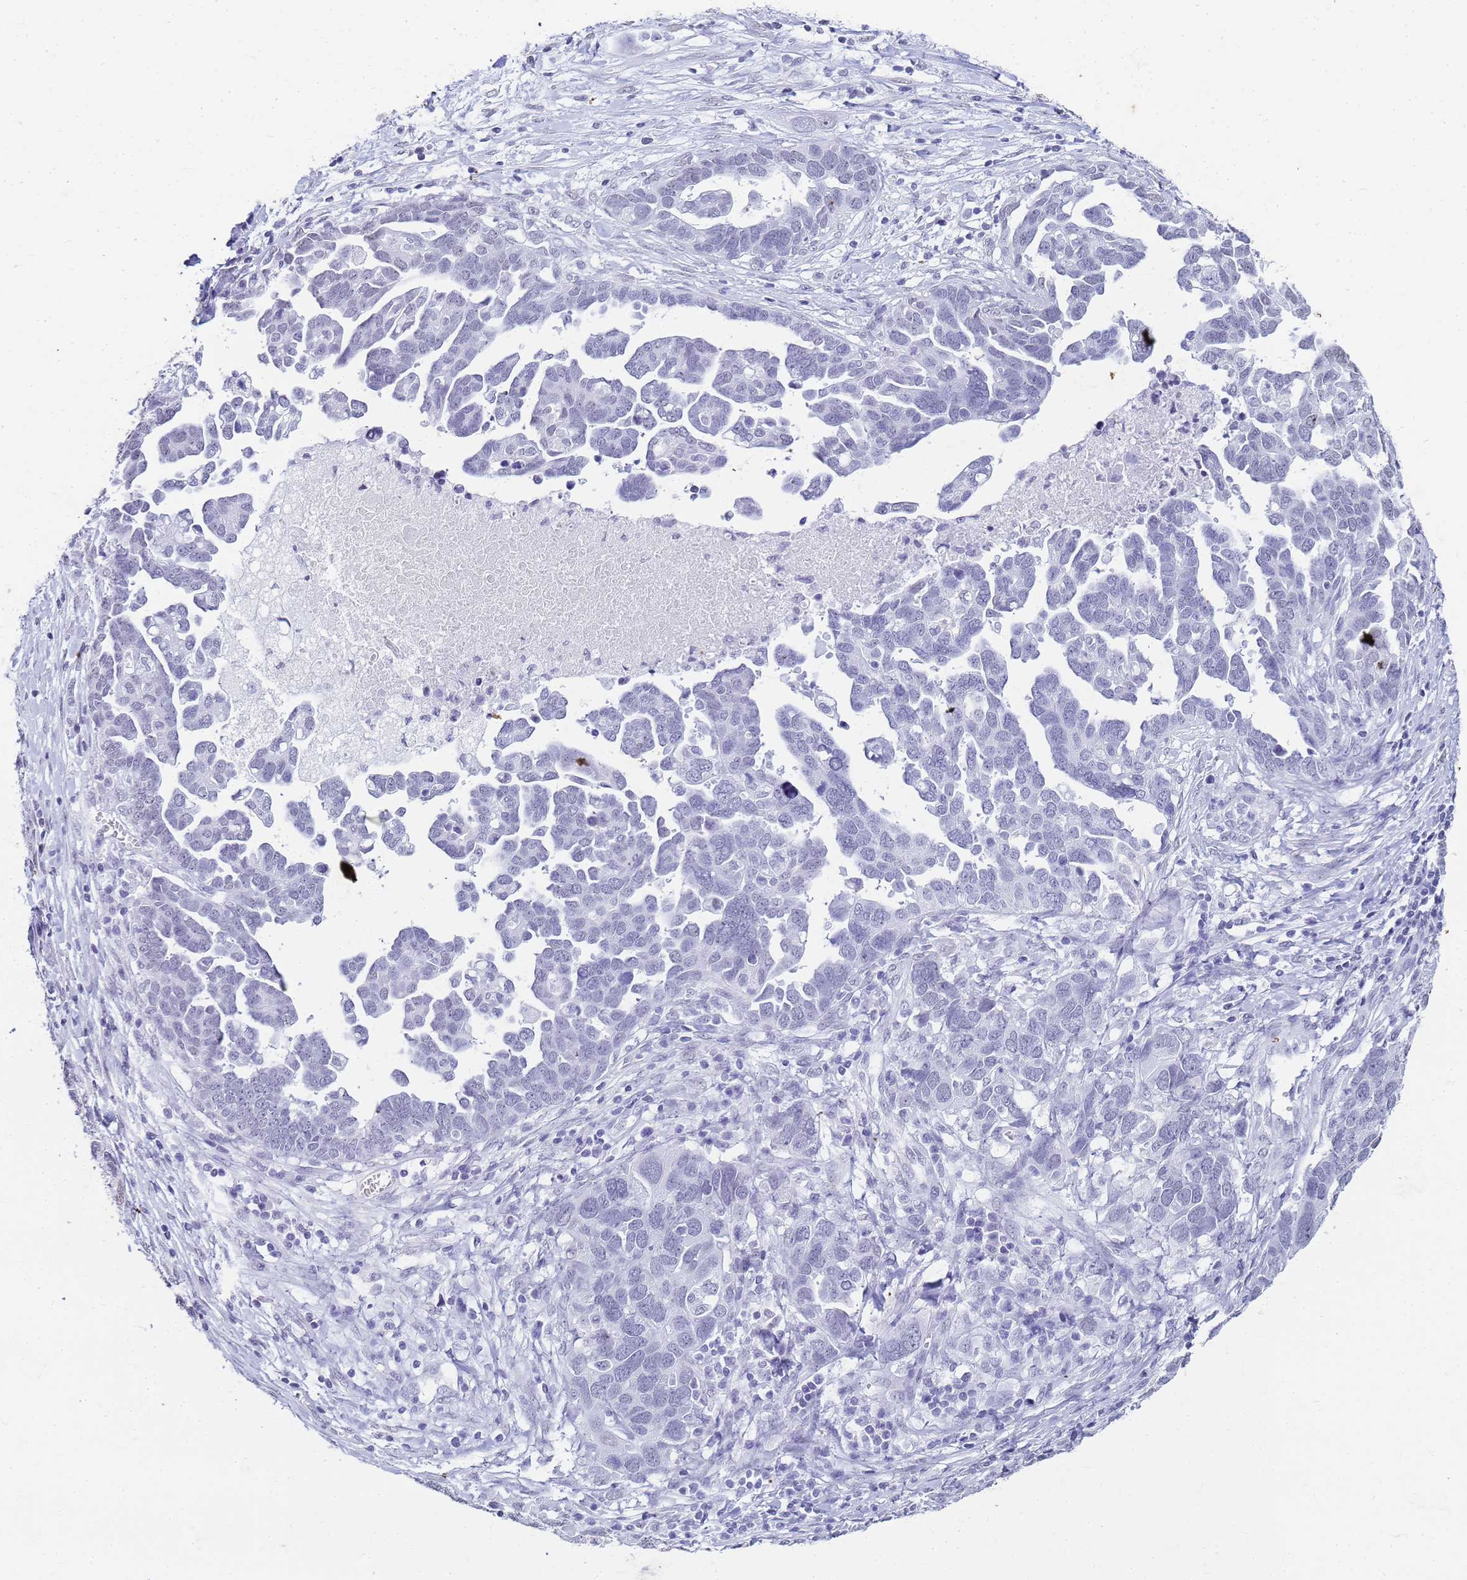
{"staining": {"intensity": "negative", "quantity": "none", "location": "none"}, "tissue": "ovarian cancer", "cell_type": "Tumor cells", "image_type": "cancer", "snomed": [{"axis": "morphology", "description": "Cystadenocarcinoma, serous, NOS"}, {"axis": "topography", "description": "Ovary"}], "caption": "IHC micrograph of neoplastic tissue: ovarian serous cystadenocarcinoma stained with DAB (3,3'-diaminobenzidine) shows no significant protein staining in tumor cells.", "gene": "SLC7A9", "patient": {"sex": "female", "age": 54}}